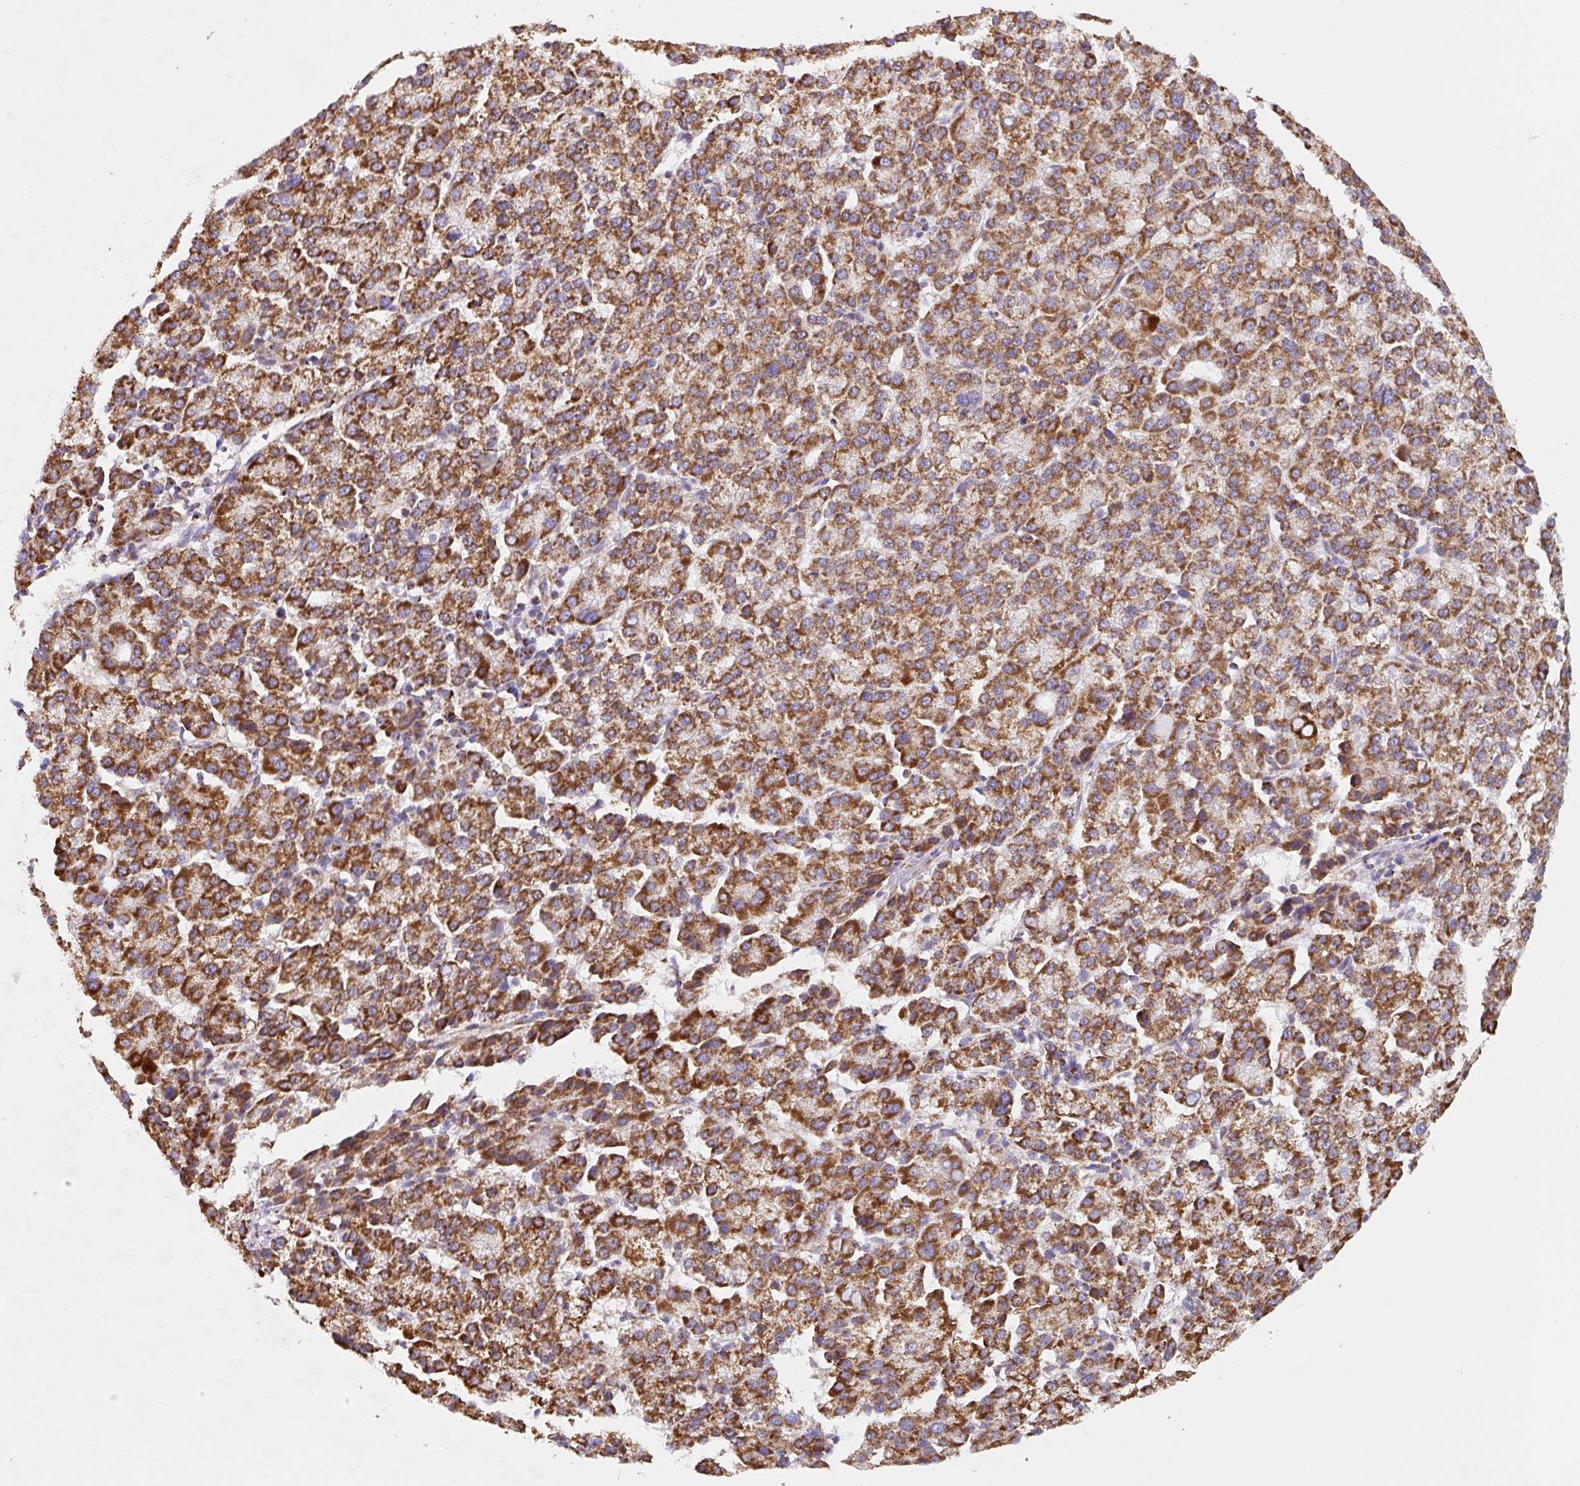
{"staining": {"intensity": "strong", "quantity": ">75%", "location": "cytoplasmic/membranous"}, "tissue": "liver cancer", "cell_type": "Tumor cells", "image_type": "cancer", "snomed": [{"axis": "morphology", "description": "Carcinoma, Hepatocellular, NOS"}, {"axis": "topography", "description": "Liver"}], "caption": "Immunohistochemical staining of human liver cancer (hepatocellular carcinoma) exhibits high levels of strong cytoplasmic/membranous protein expression in about >75% of tumor cells.", "gene": "MT-CO2", "patient": {"sex": "female", "age": 58}}